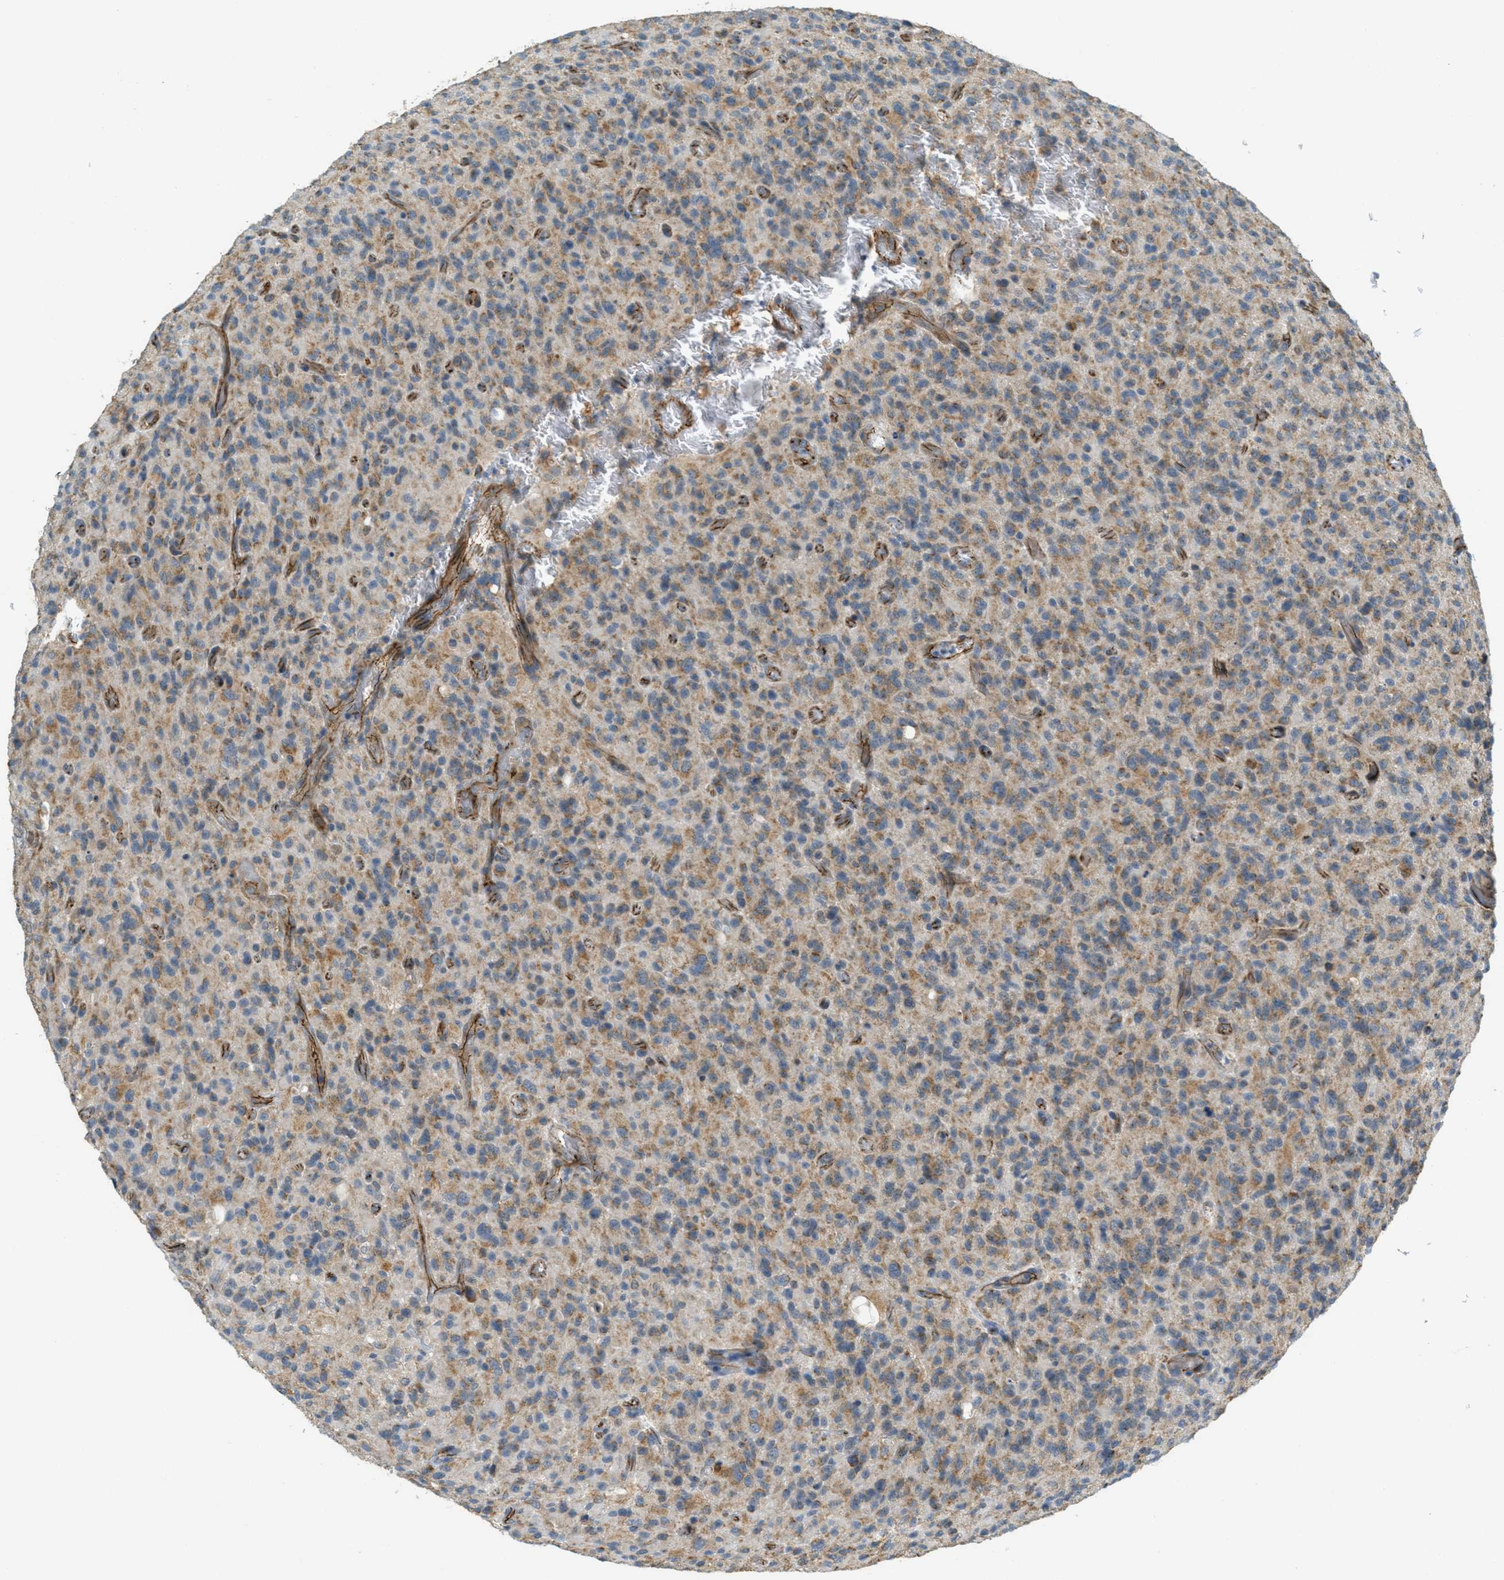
{"staining": {"intensity": "moderate", "quantity": "25%-75%", "location": "cytoplasmic/membranous"}, "tissue": "glioma", "cell_type": "Tumor cells", "image_type": "cancer", "snomed": [{"axis": "morphology", "description": "Glioma, malignant, High grade"}, {"axis": "topography", "description": "Brain"}], "caption": "The photomicrograph reveals a brown stain indicating the presence of a protein in the cytoplasmic/membranous of tumor cells in glioma.", "gene": "JCAD", "patient": {"sex": "male", "age": 71}}